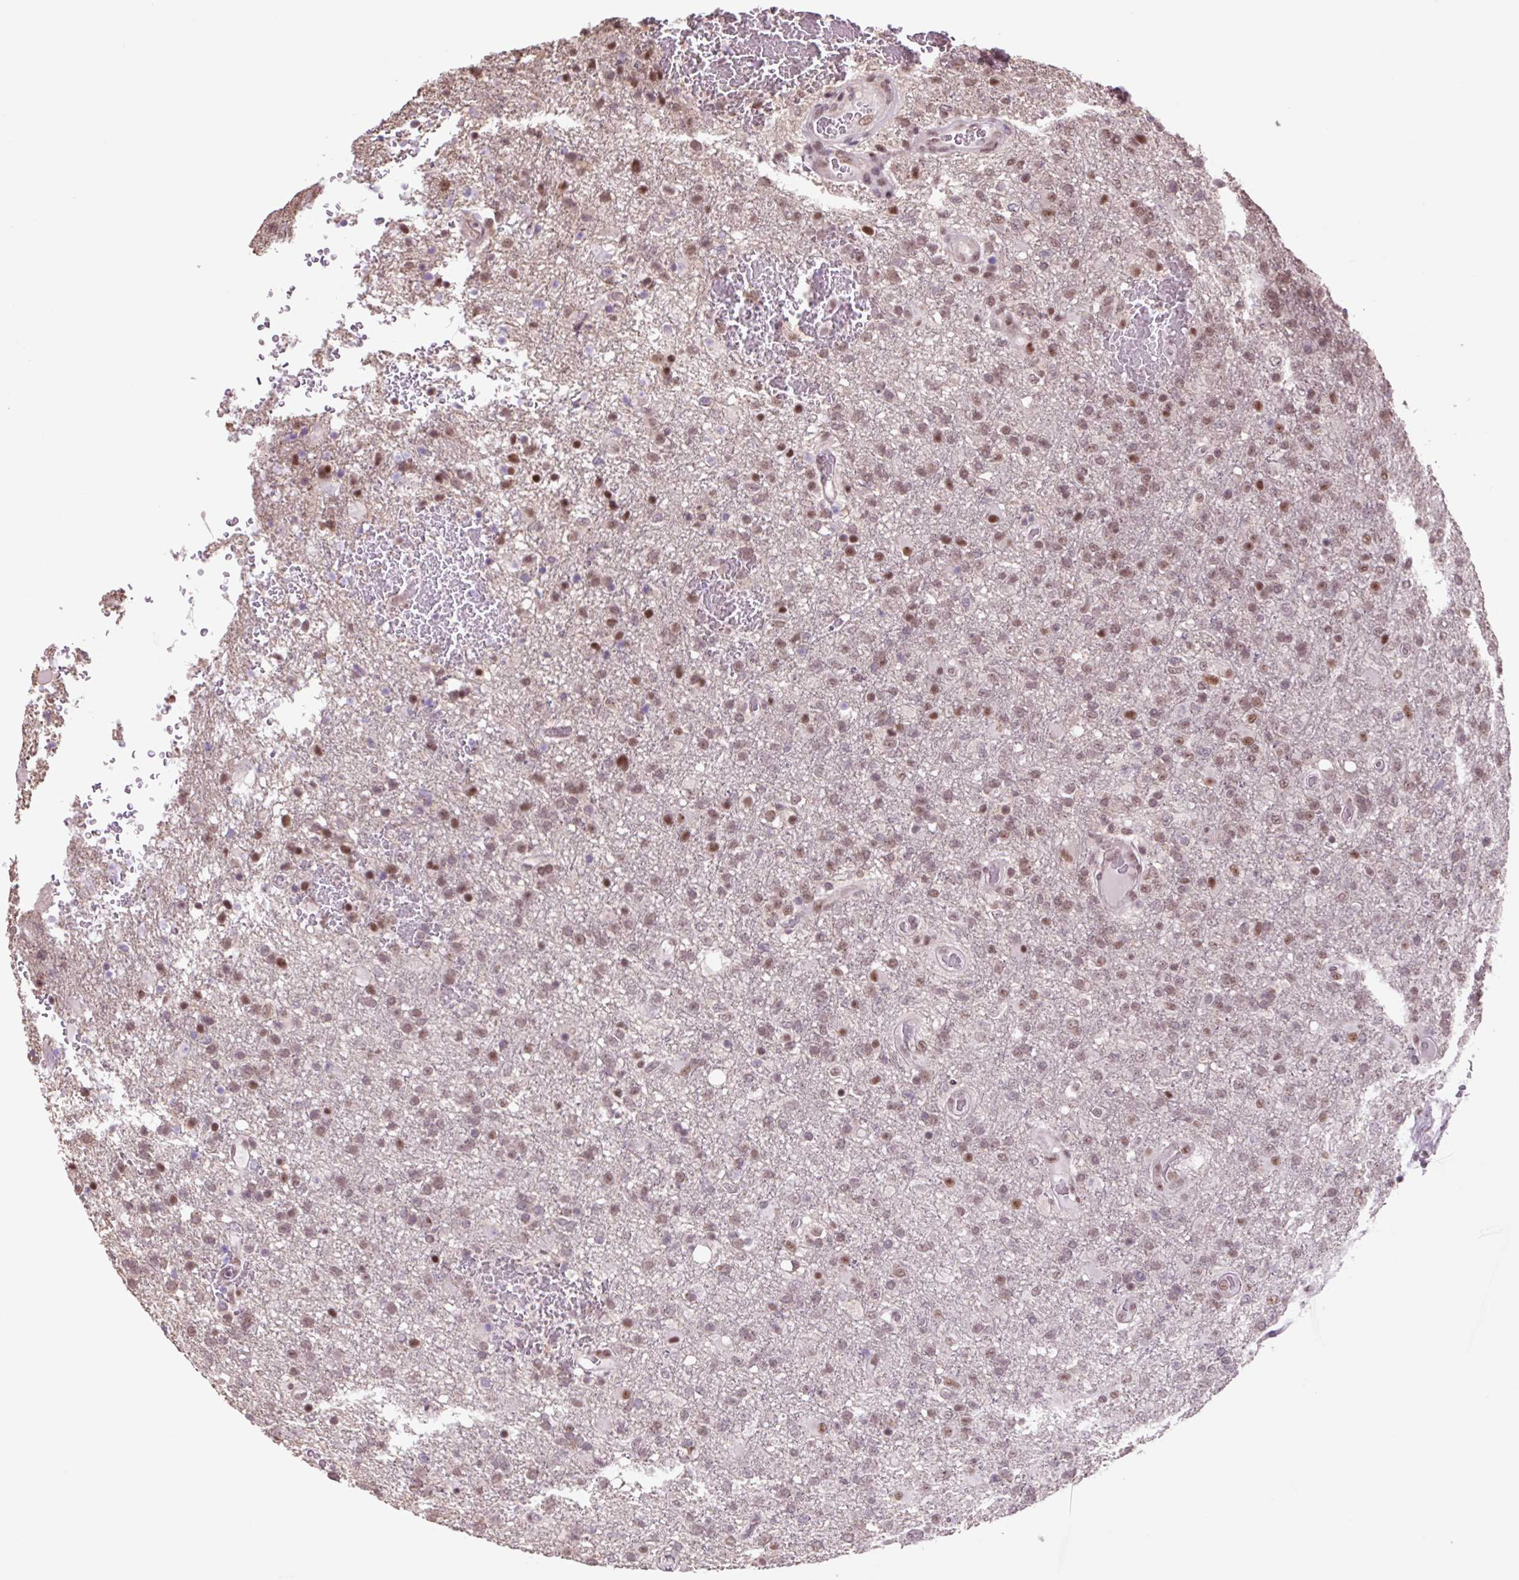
{"staining": {"intensity": "moderate", "quantity": "25%-75%", "location": "nuclear"}, "tissue": "glioma", "cell_type": "Tumor cells", "image_type": "cancer", "snomed": [{"axis": "morphology", "description": "Glioma, malignant, High grade"}, {"axis": "topography", "description": "Brain"}], "caption": "Immunohistochemical staining of human malignant glioma (high-grade) shows moderate nuclear protein positivity in about 25%-75% of tumor cells.", "gene": "TAF1A", "patient": {"sex": "female", "age": 74}}